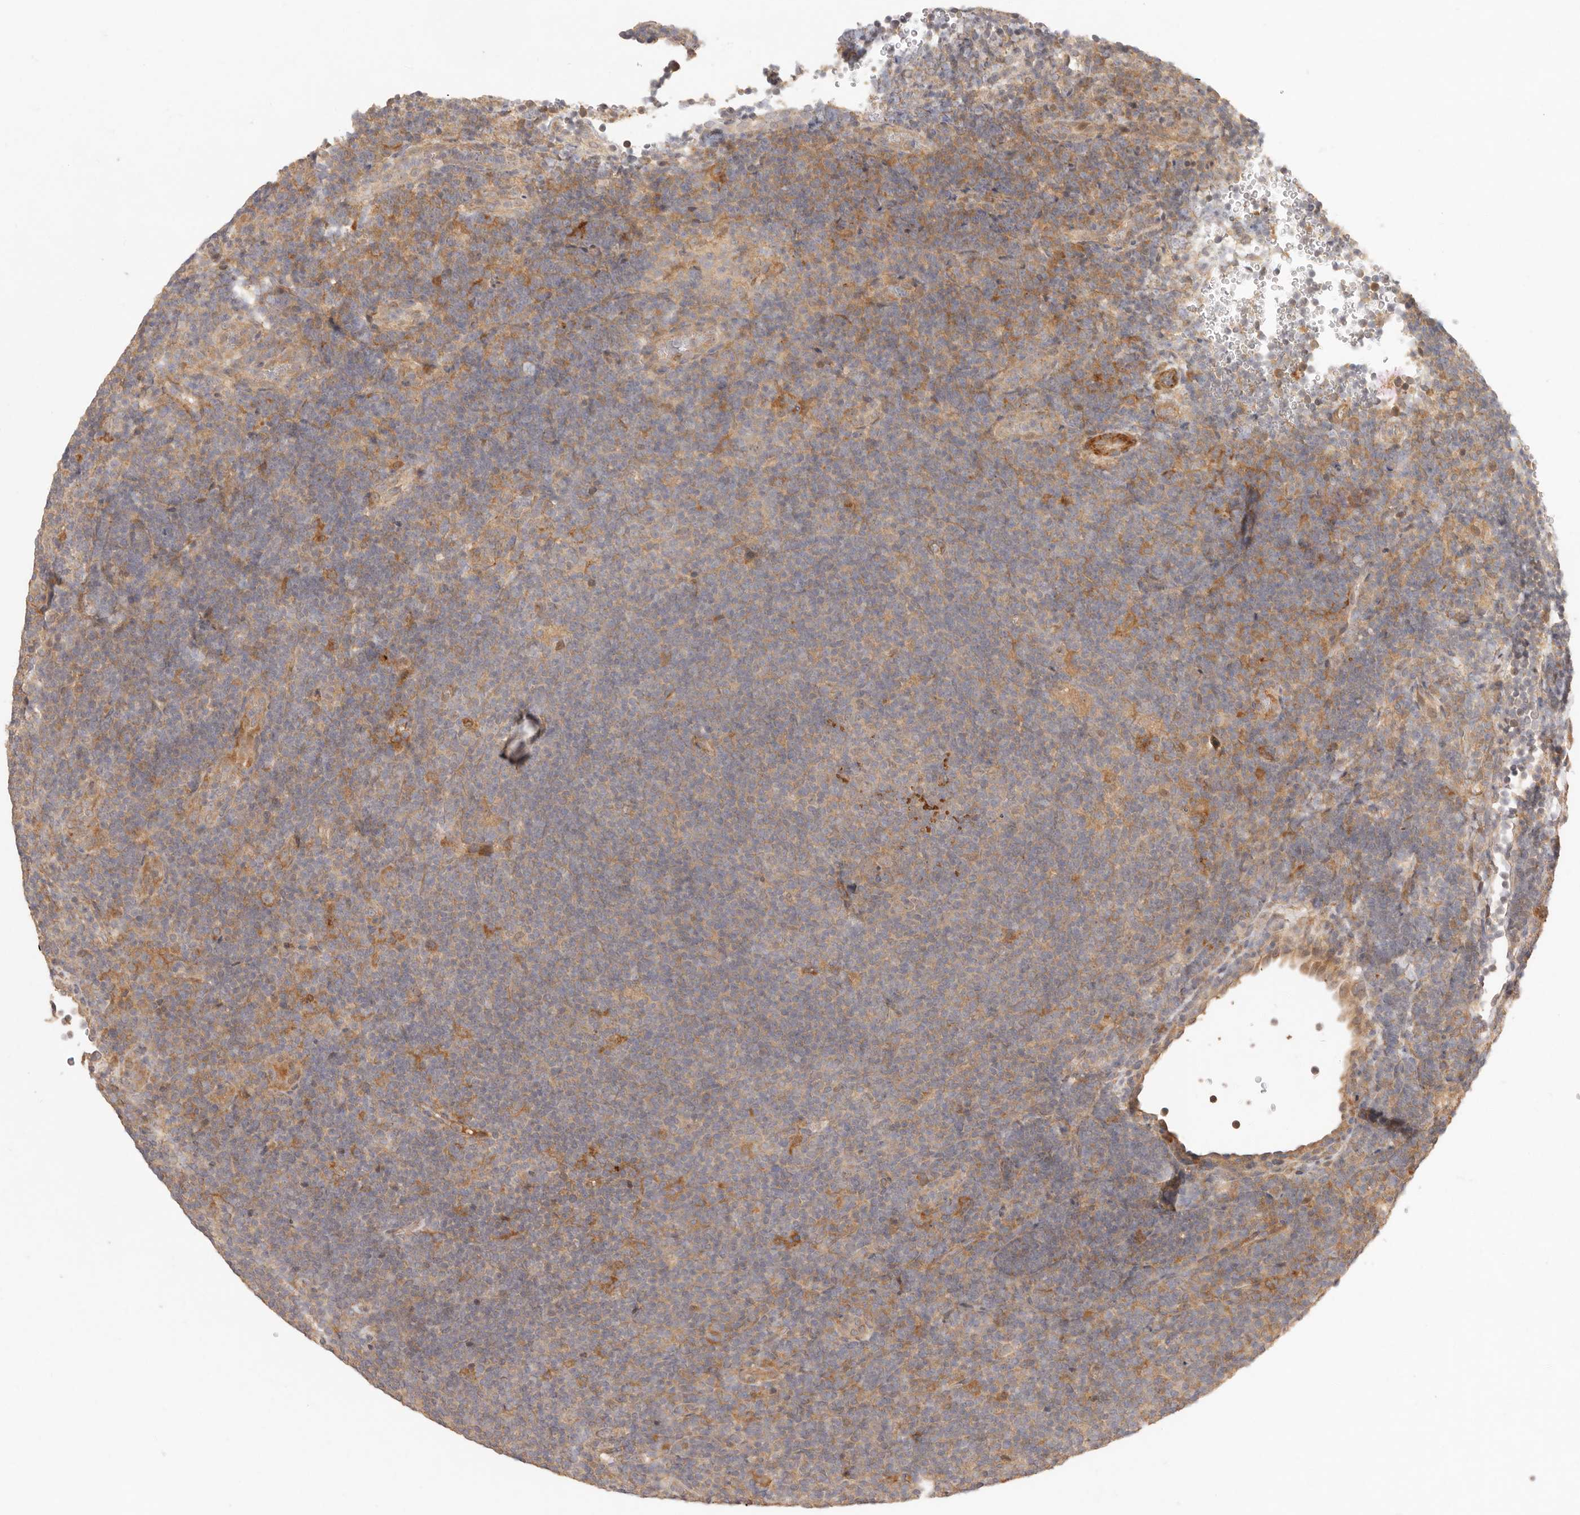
{"staining": {"intensity": "moderate", "quantity": ">75%", "location": "cytoplasmic/membranous"}, "tissue": "lymphoma", "cell_type": "Tumor cells", "image_type": "cancer", "snomed": [{"axis": "morphology", "description": "Hodgkin's disease, NOS"}, {"axis": "topography", "description": "Lymph node"}], "caption": "A histopathology image of Hodgkin's disease stained for a protein displays moderate cytoplasmic/membranous brown staining in tumor cells.", "gene": "VIPR1", "patient": {"sex": "female", "age": 57}}